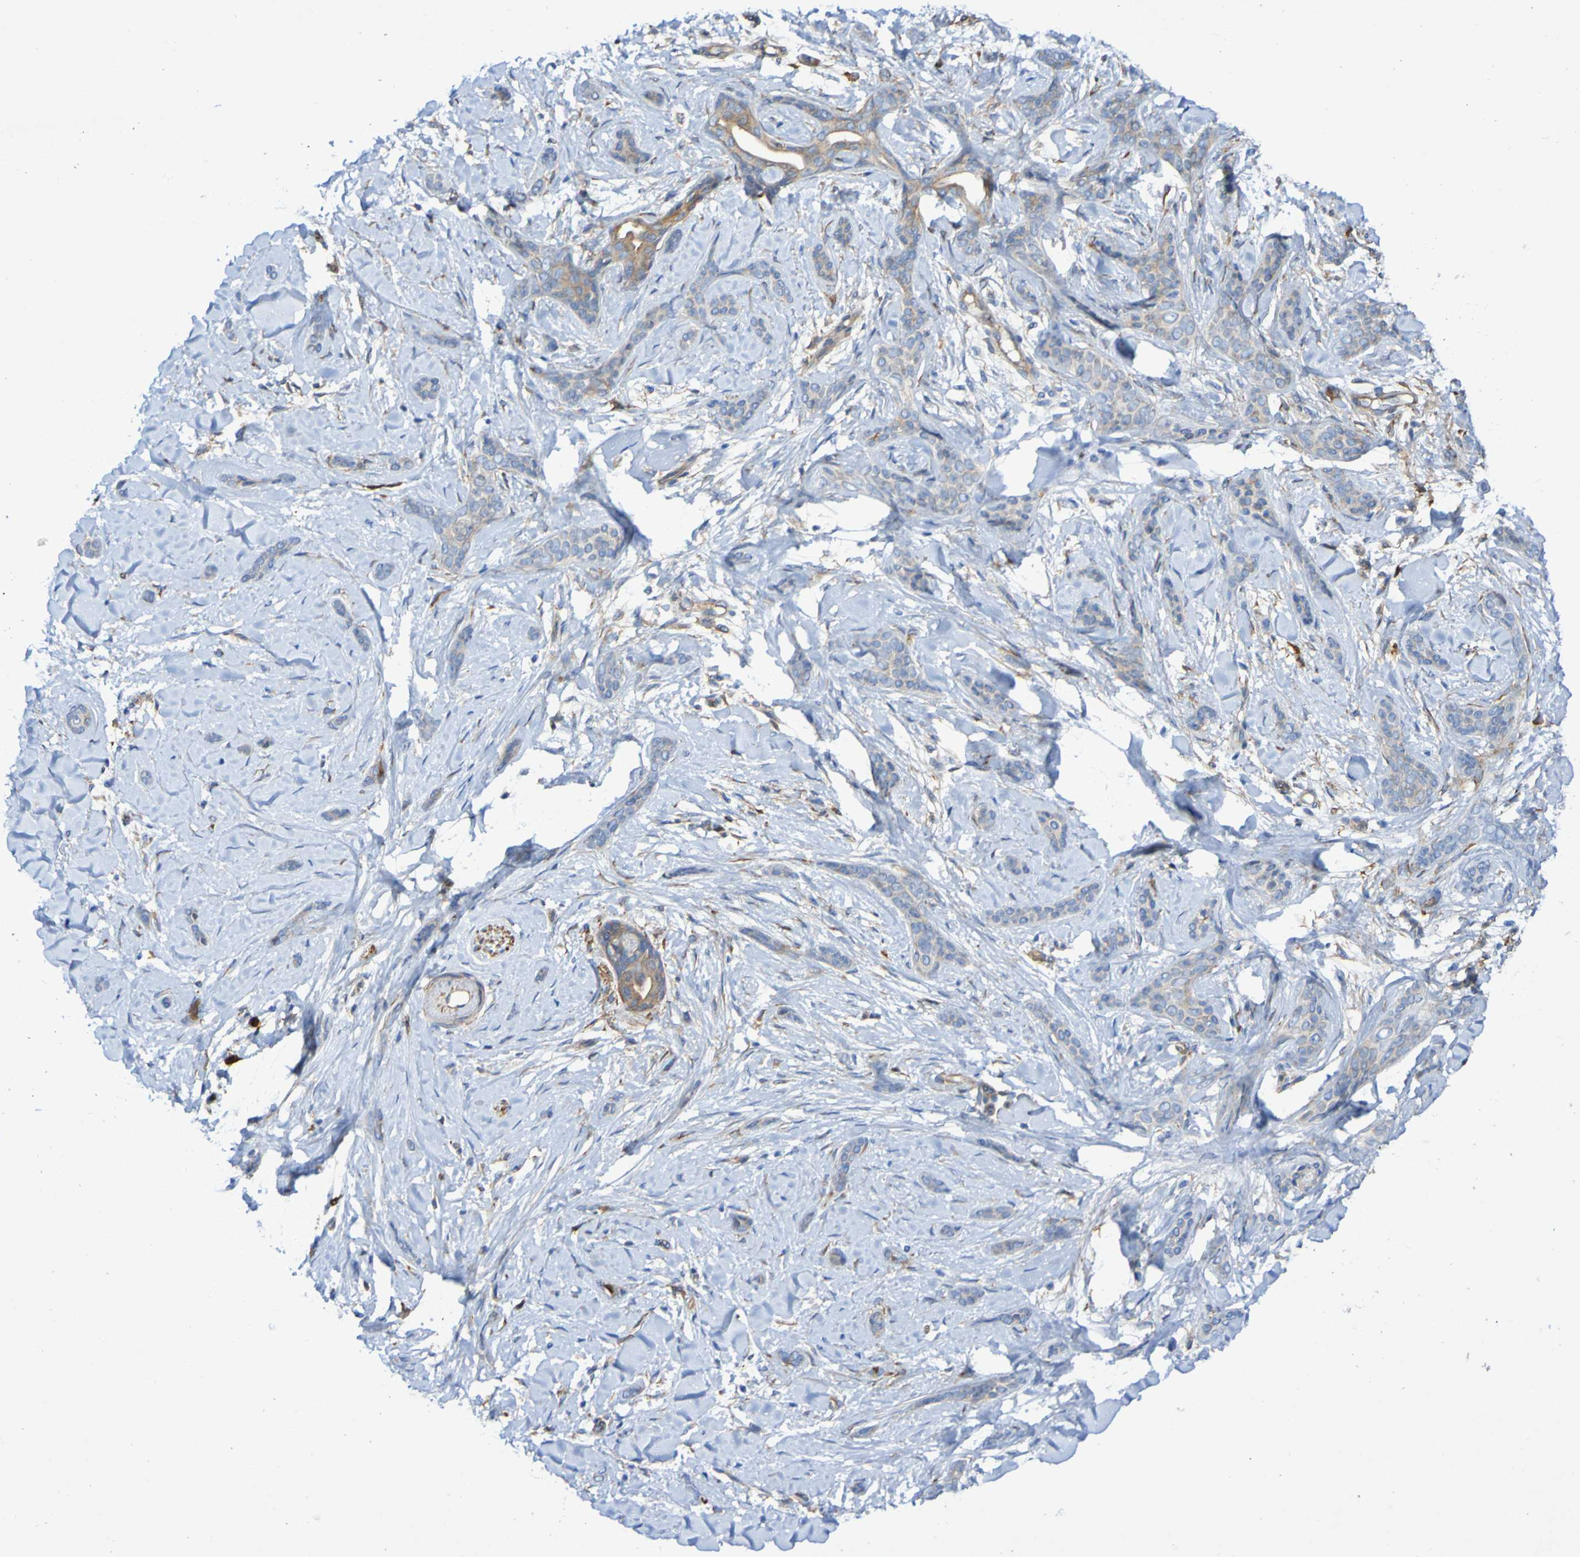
{"staining": {"intensity": "weak", "quantity": ">75%", "location": "cytoplasmic/membranous"}, "tissue": "skin cancer", "cell_type": "Tumor cells", "image_type": "cancer", "snomed": [{"axis": "morphology", "description": "Basal cell carcinoma"}, {"axis": "morphology", "description": "Adnexal tumor, benign"}, {"axis": "topography", "description": "Skin"}], "caption": "IHC (DAB (3,3'-diaminobenzidine)) staining of skin cancer displays weak cytoplasmic/membranous protein expression in approximately >75% of tumor cells.", "gene": "SCRG1", "patient": {"sex": "female", "age": 42}}